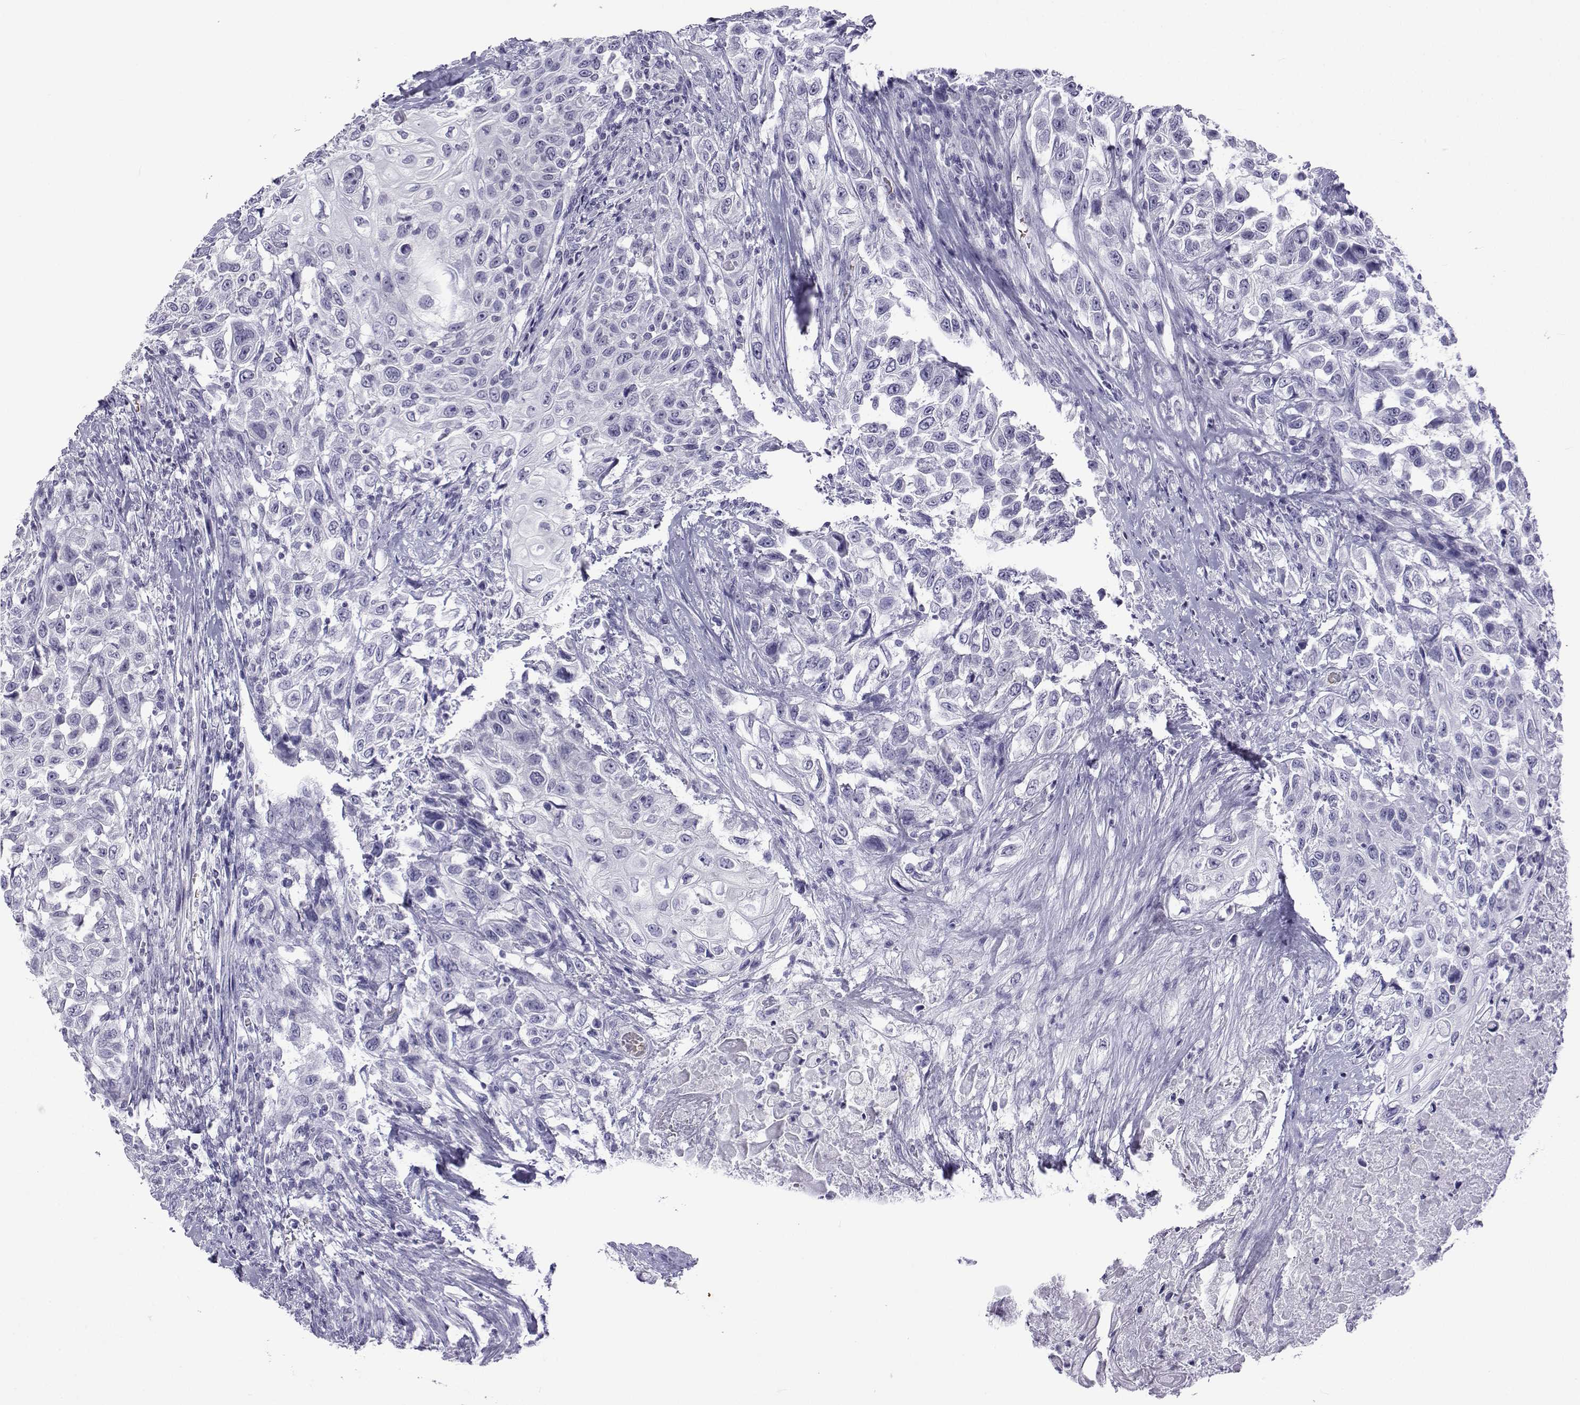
{"staining": {"intensity": "negative", "quantity": "none", "location": "none"}, "tissue": "urothelial cancer", "cell_type": "Tumor cells", "image_type": "cancer", "snomed": [{"axis": "morphology", "description": "Urothelial carcinoma, High grade"}, {"axis": "topography", "description": "Urinary bladder"}], "caption": "A micrograph of human high-grade urothelial carcinoma is negative for staining in tumor cells. (Brightfield microscopy of DAB IHC at high magnification).", "gene": "ACTL7A", "patient": {"sex": "female", "age": 56}}